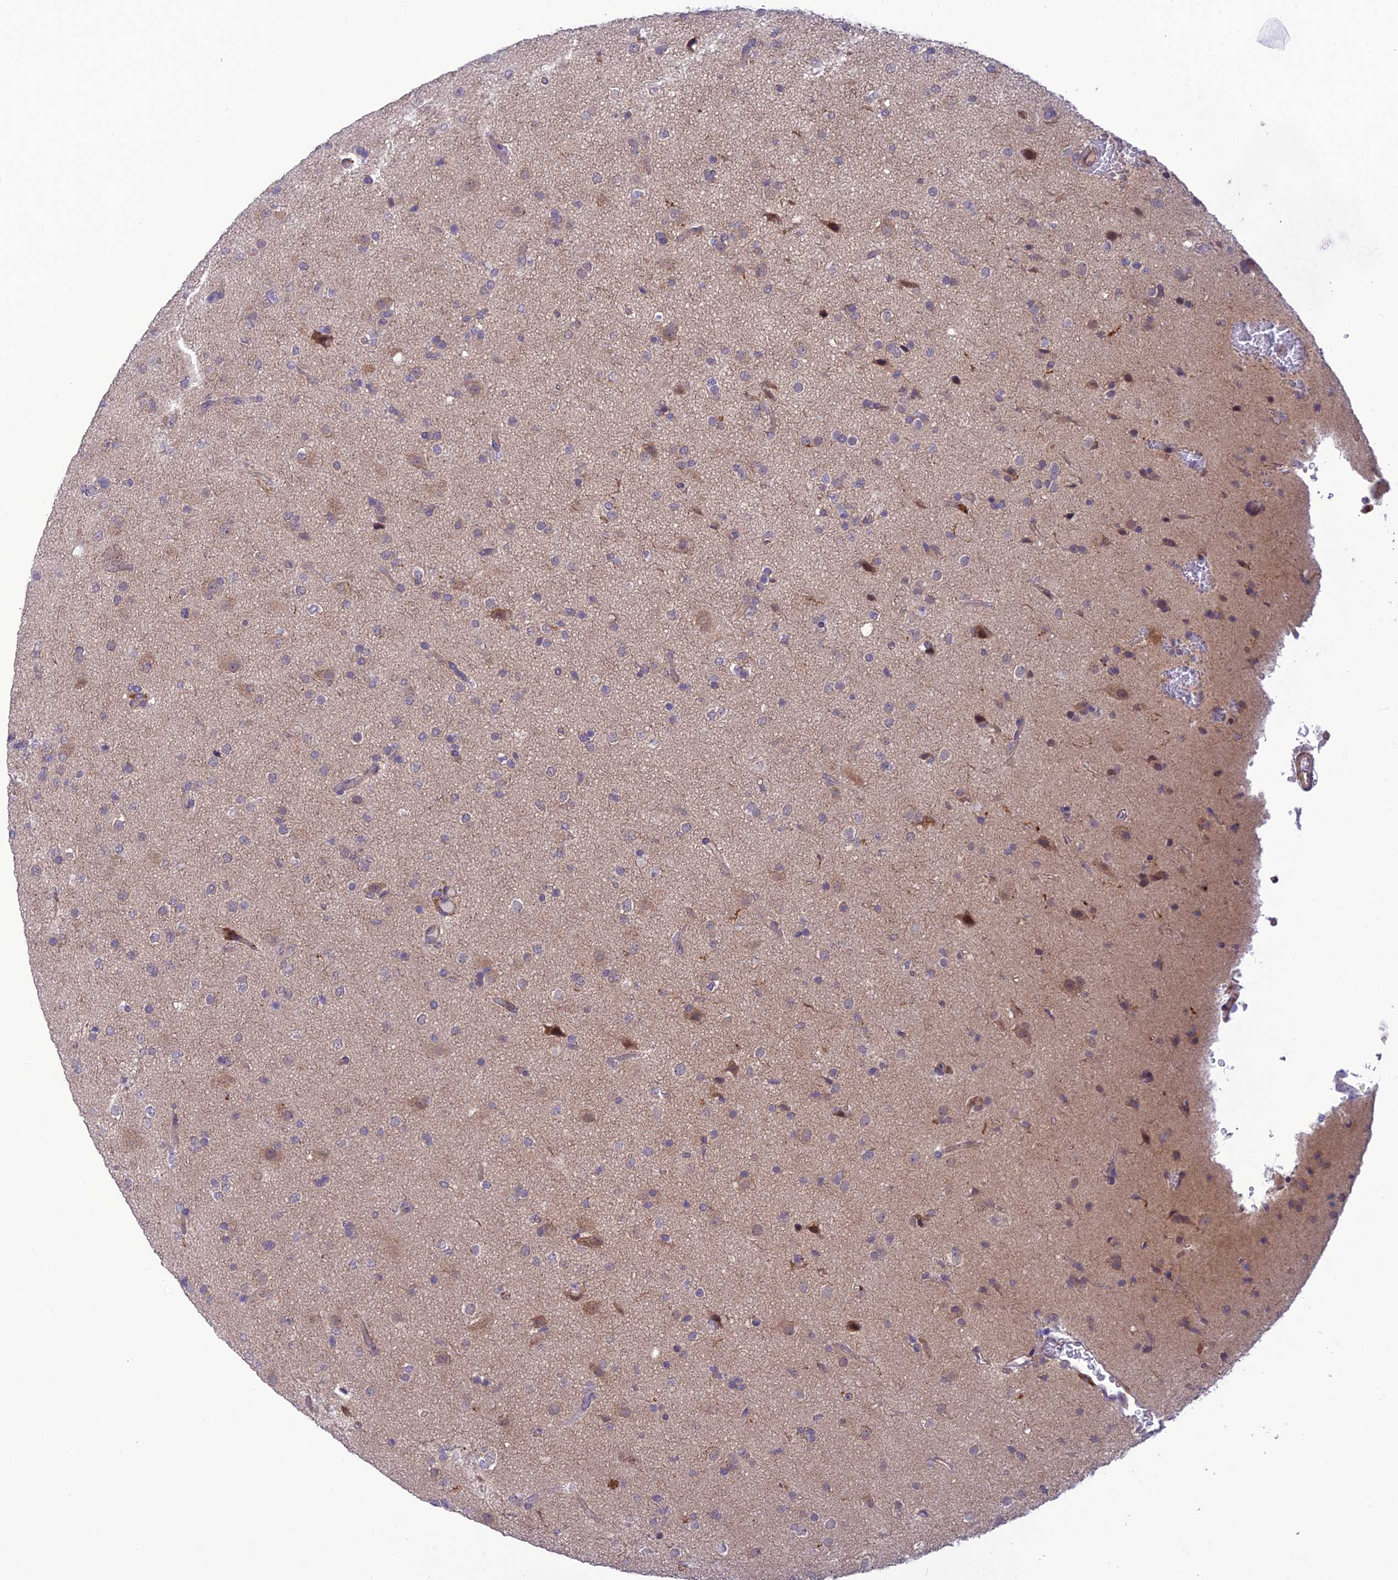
{"staining": {"intensity": "negative", "quantity": "none", "location": "none"}, "tissue": "glioma", "cell_type": "Tumor cells", "image_type": "cancer", "snomed": [{"axis": "morphology", "description": "Glioma, malignant, Low grade"}, {"axis": "topography", "description": "Brain"}], "caption": "Micrograph shows no significant protein expression in tumor cells of glioma.", "gene": "UROS", "patient": {"sex": "male", "age": 65}}